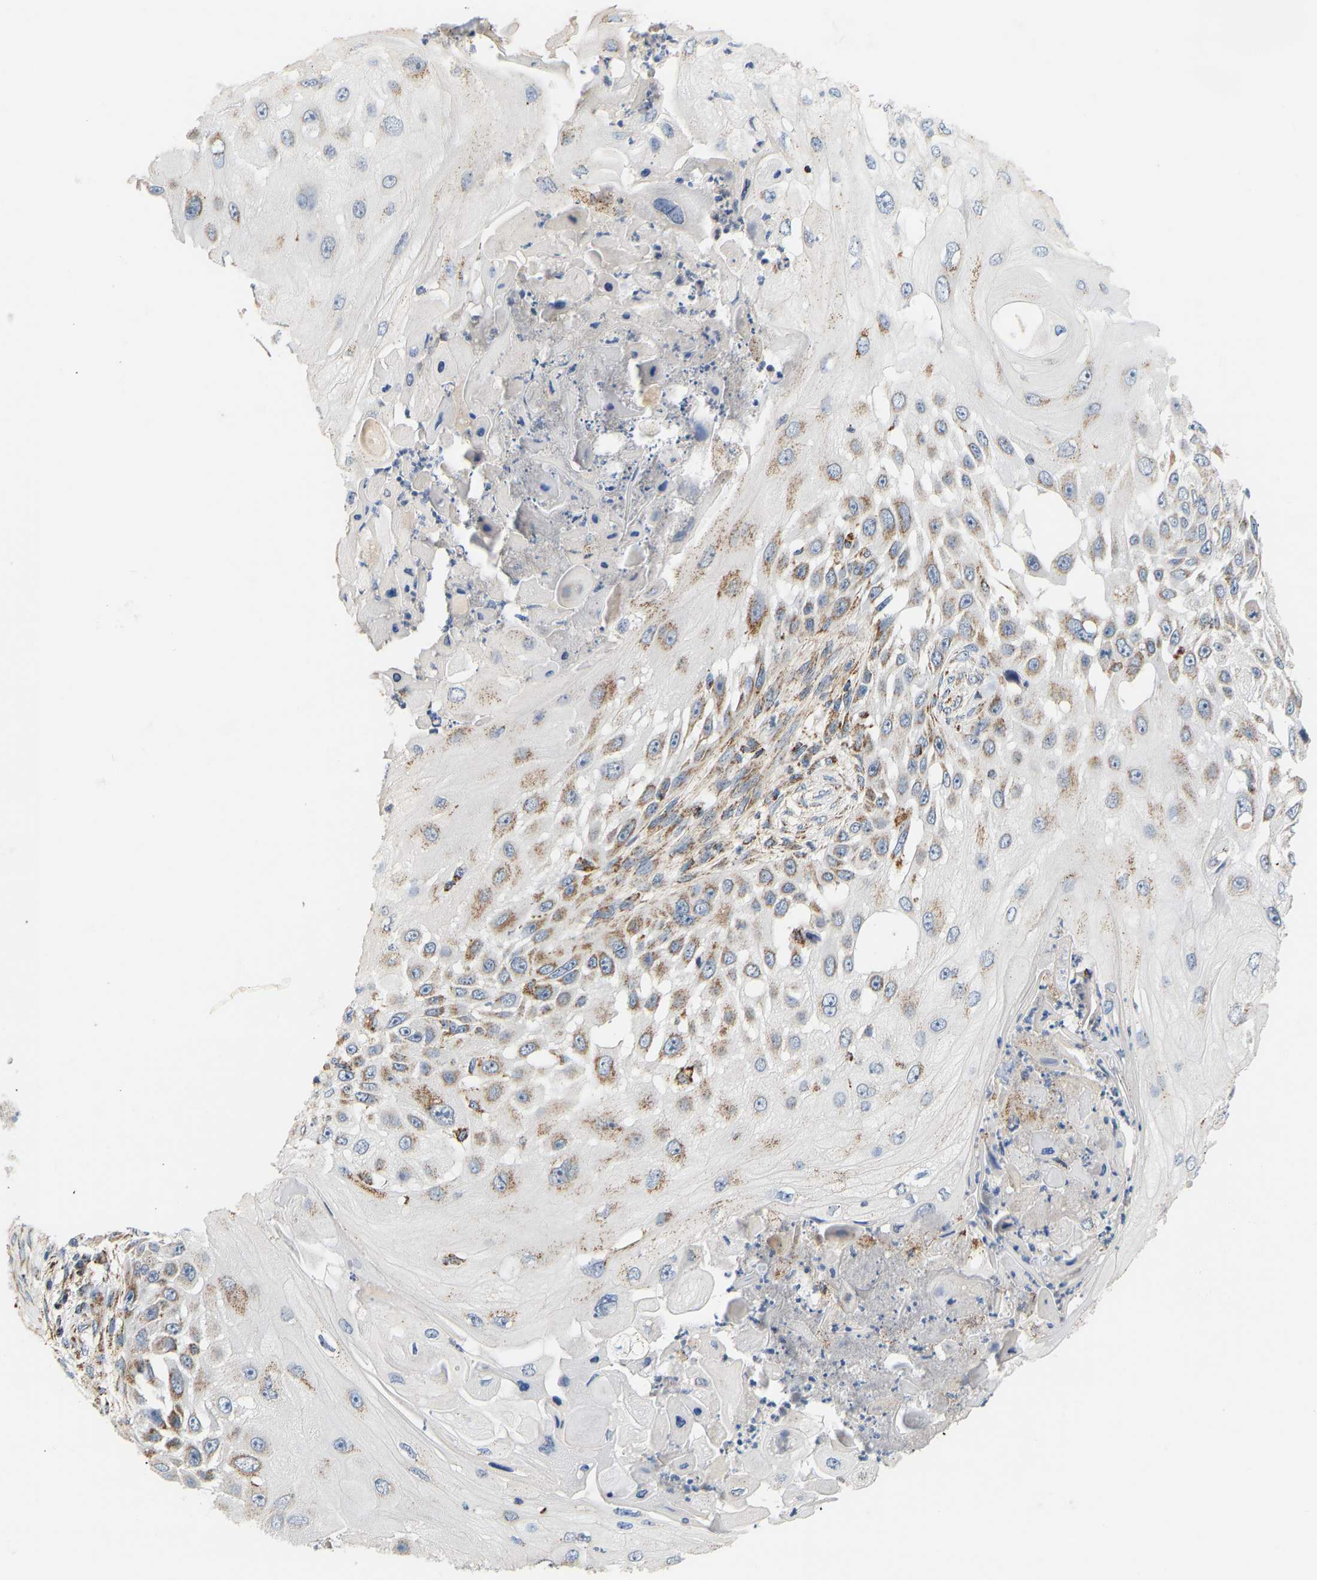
{"staining": {"intensity": "moderate", "quantity": ">75%", "location": "cytoplasmic/membranous"}, "tissue": "skin cancer", "cell_type": "Tumor cells", "image_type": "cancer", "snomed": [{"axis": "morphology", "description": "Squamous cell carcinoma, NOS"}, {"axis": "topography", "description": "Skin"}], "caption": "Skin squamous cell carcinoma was stained to show a protein in brown. There is medium levels of moderate cytoplasmic/membranous expression in about >75% of tumor cells.", "gene": "GPSM2", "patient": {"sex": "female", "age": 44}}